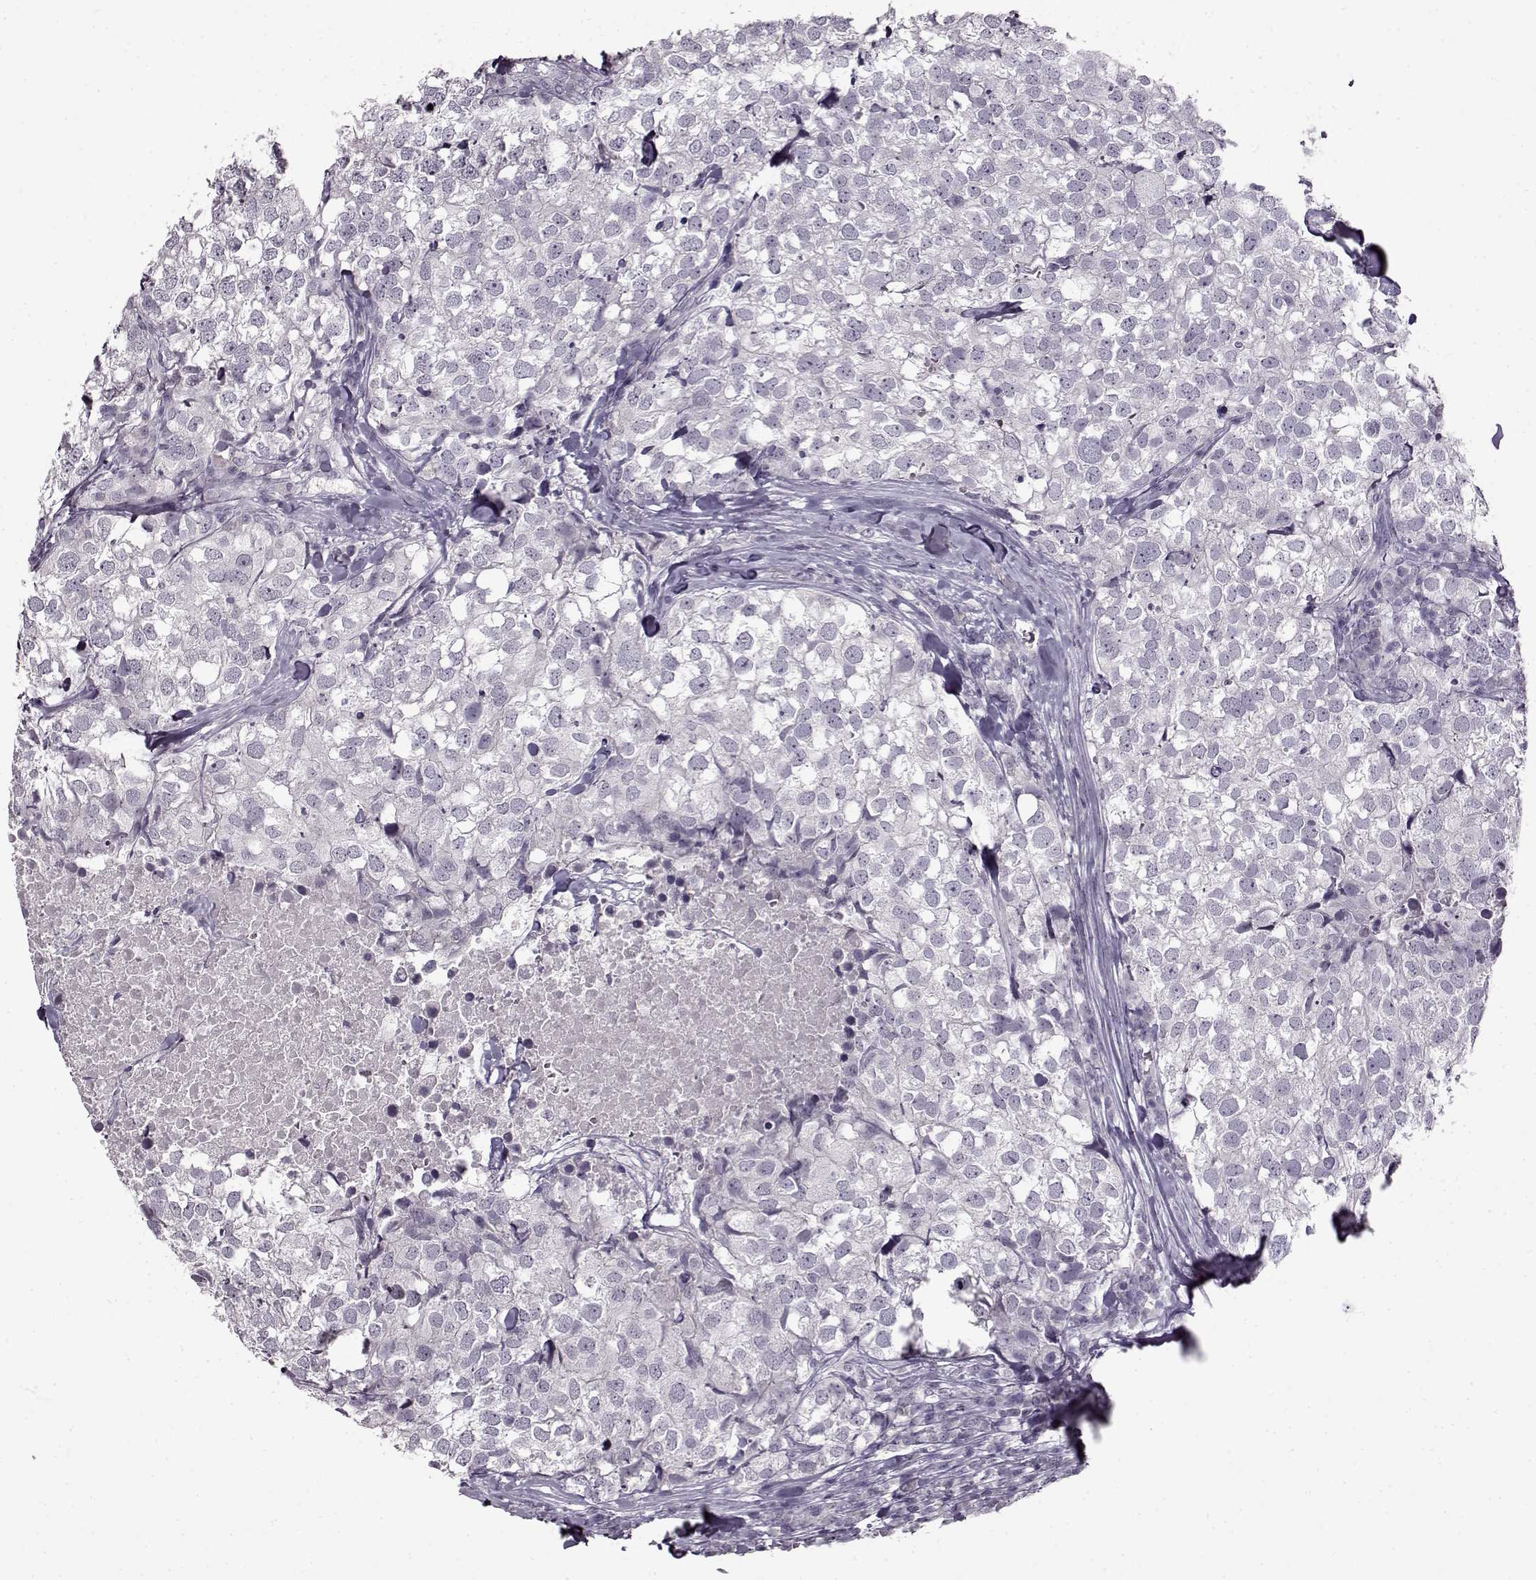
{"staining": {"intensity": "negative", "quantity": "none", "location": "none"}, "tissue": "breast cancer", "cell_type": "Tumor cells", "image_type": "cancer", "snomed": [{"axis": "morphology", "description": "Duct carcinoma"}, {"axis": "topography", "description": "Breast"}], "caption": "Photomicrograph shows no protein staining in tumor cells of breast cancer (infiltrating ductal carcinoma) tissue.", "gene": "FSHB", "patient": {"sex": "female", "age": 30}}